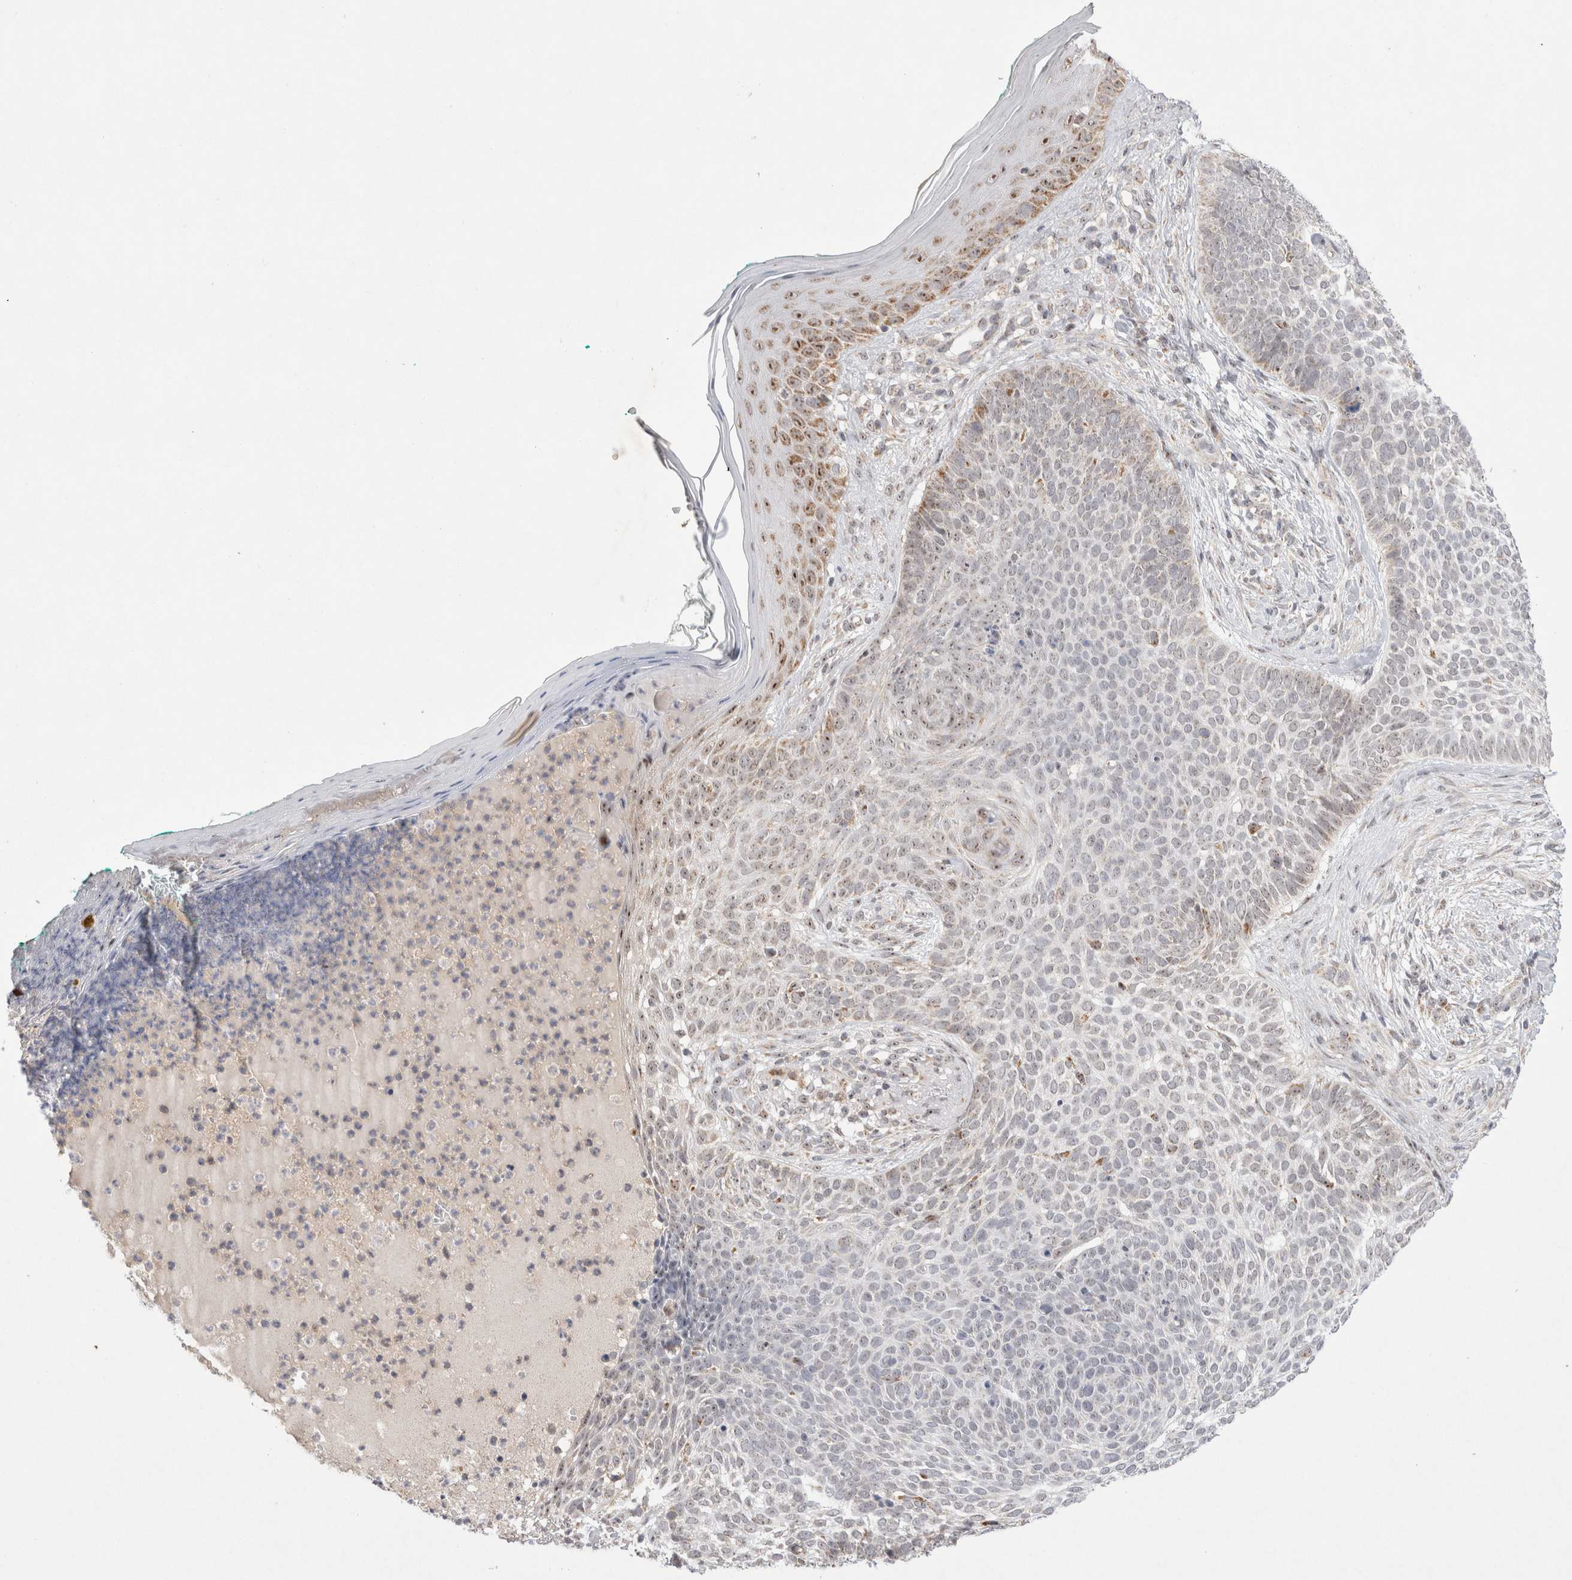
{"staining": {"intensity": "weak", "quantity": "<25%", "location": "nuclear"}, "tissue": "skin cancer", "cell_type": "Tumor cells", "image_type": "cancer", "snomed": [{"axis": "morphology", "description": "Normal tissue, NOS"}, {"axis": "morphology", "description": "Basal cell carcinoma"}, {"axis": "topography", "description": "Skin"}], "caption": "Photomicrograph shows no protein positivity in tumor cells of skin cancer (basal cell carcinoma) tissue.", "gene": "MRPL37", "patient": {"sex": "male", "age": 67}}